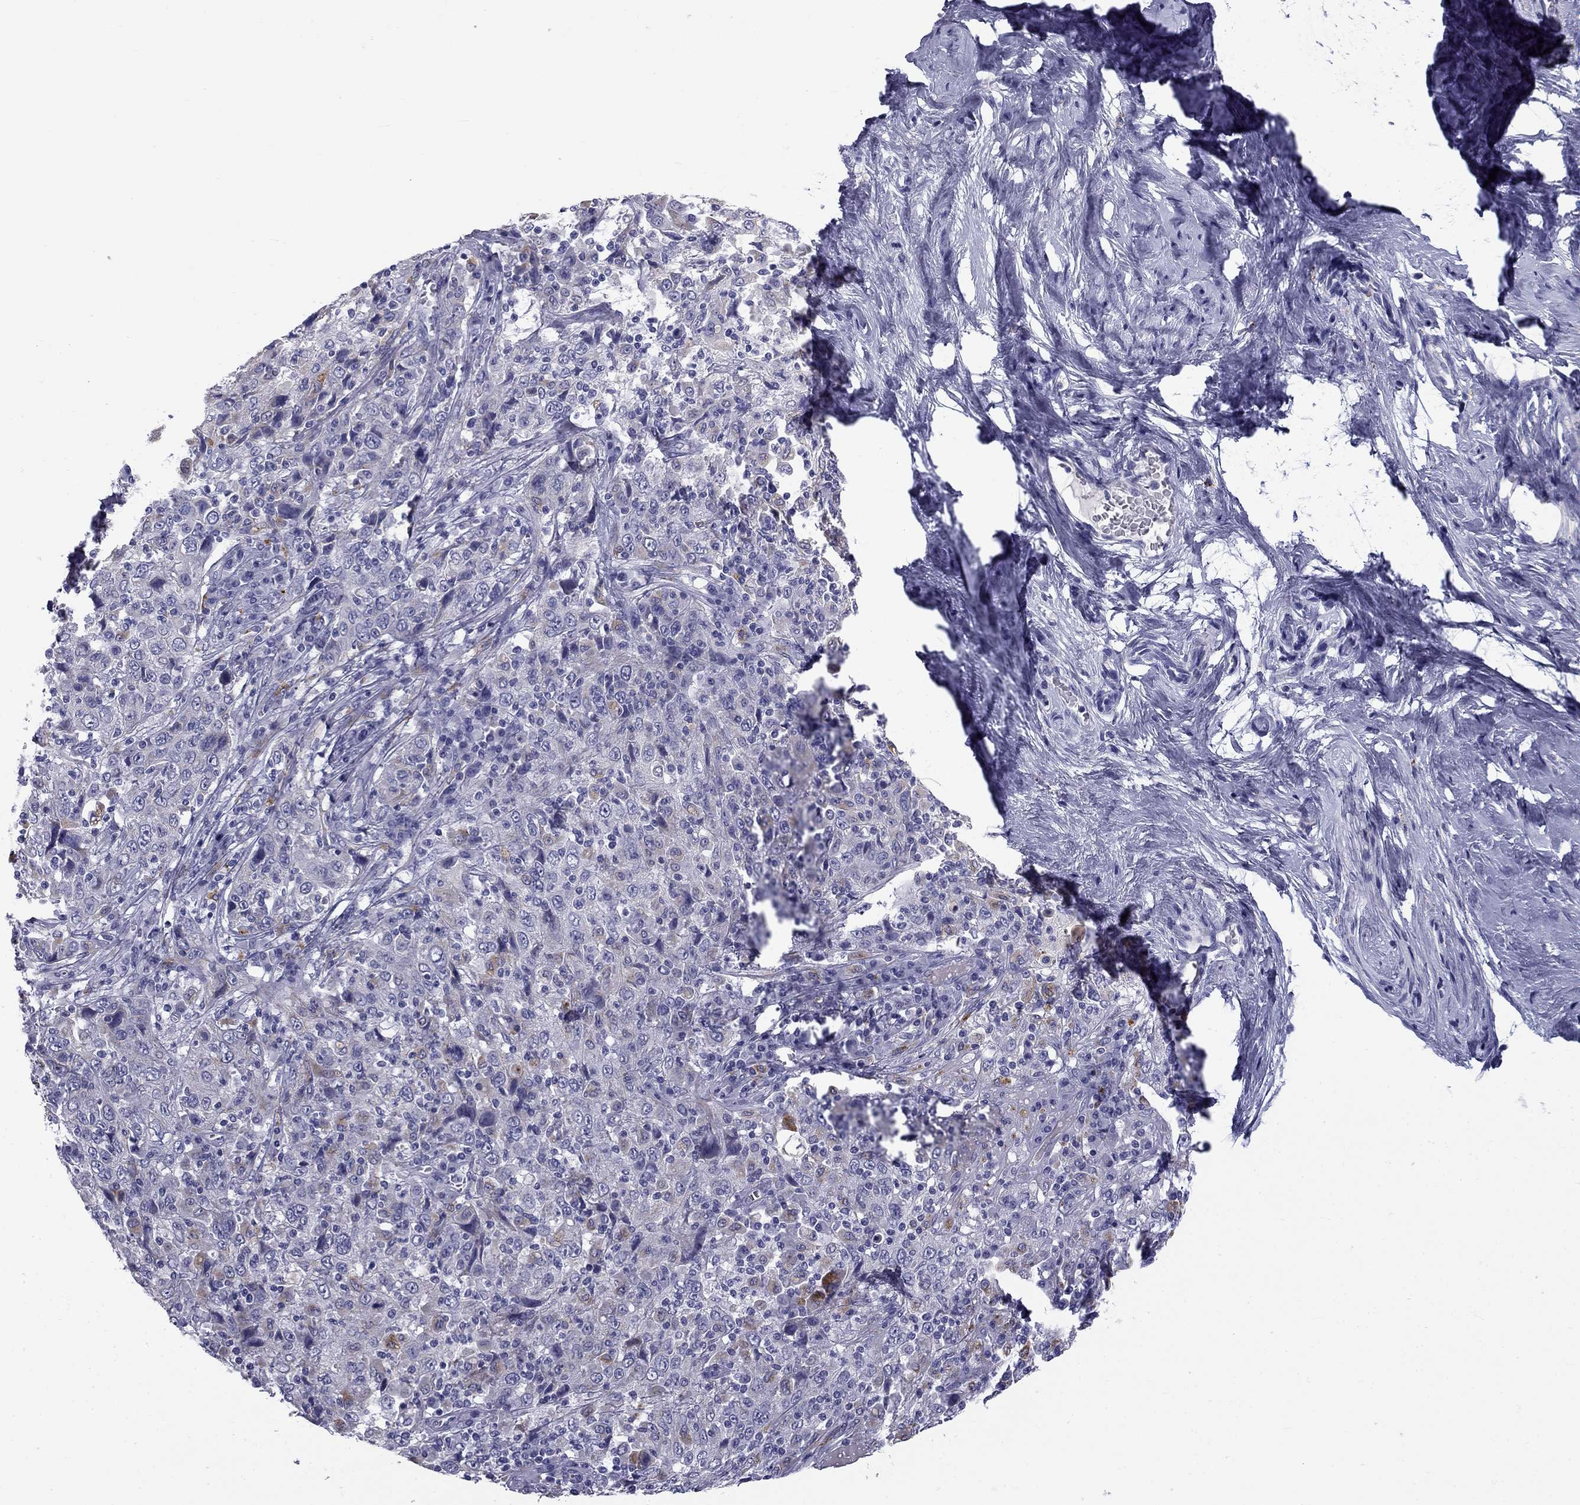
{"staining": {"intensity": "weak", "quantity": "<25%", "location": "cytoplasmic/membranous"}, "tissue": "cervical cancer", "cell_type": "Tumor cells", "image_type": "cancer", "snomed": [{"axis": "morphology", "description": "Squamous cell carcinoma, NOS"}, {"axis": "topography", "description": "Cervix"}], "caption": "There is no significant expression in tumor cells of squamous cell carcinoma (cervical).", "gene": "CLPSL2", "patient": {"sex": "female", "age": 46}}